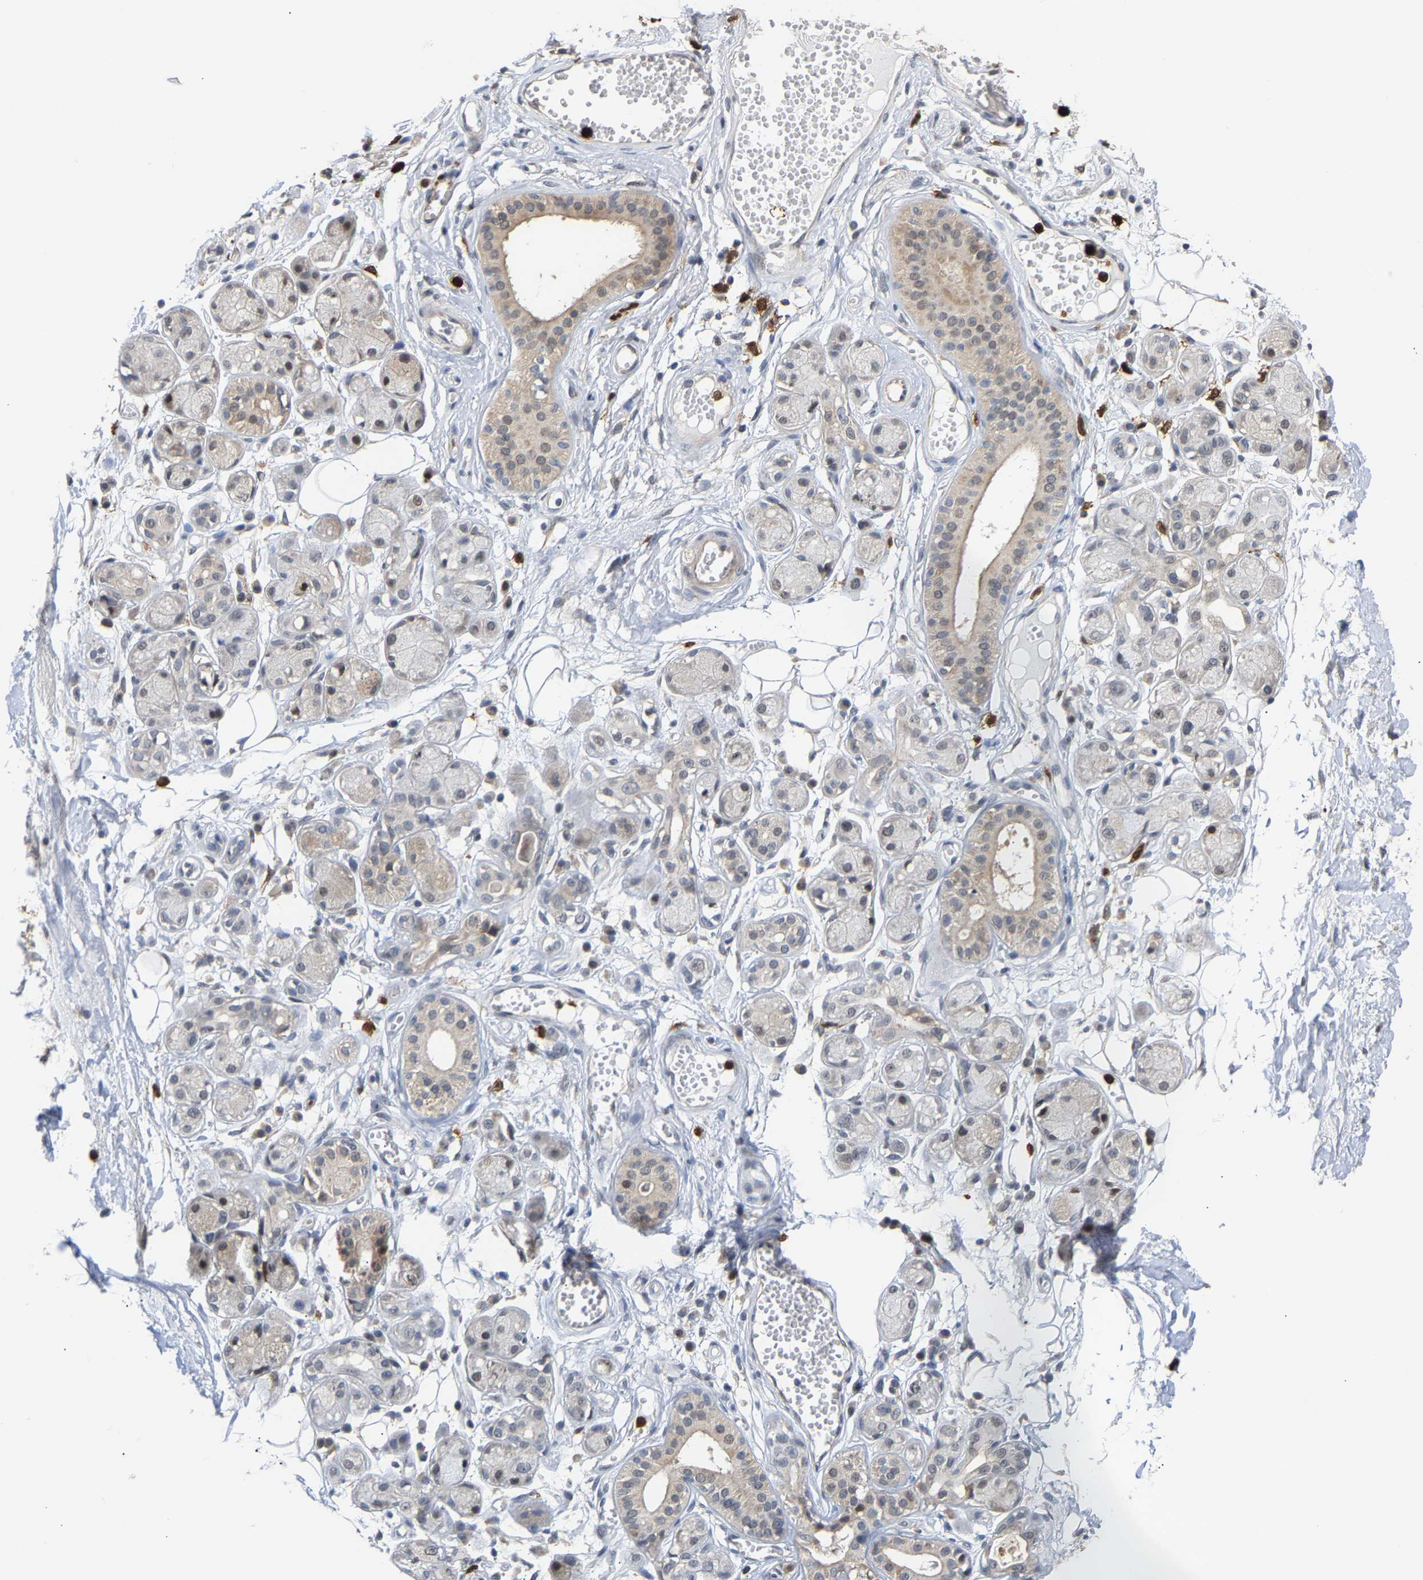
{"staining": {"intensity": "negative", "quantity": "none", "location": "none"}, "tissue": "adipose tissue", "cell_type": "Adipocytes", "image_type": "normal", "snomed": [{"axis": "morphology", "description": "Normal tissue, NOS"}, {"axis": "morphology", "description": "Inflammation, NOS"}, {"axis": "topography", "description": "Salivary gland"}, {"axis": "topography", "description": "Peripheral nerve tissue"}], "caption": "The photomicrograph demonstrates no significant staining in adipocytes of adipose tissue.", "gene": "TDRD7", "patient": {"sex": "female", "age": 75}}